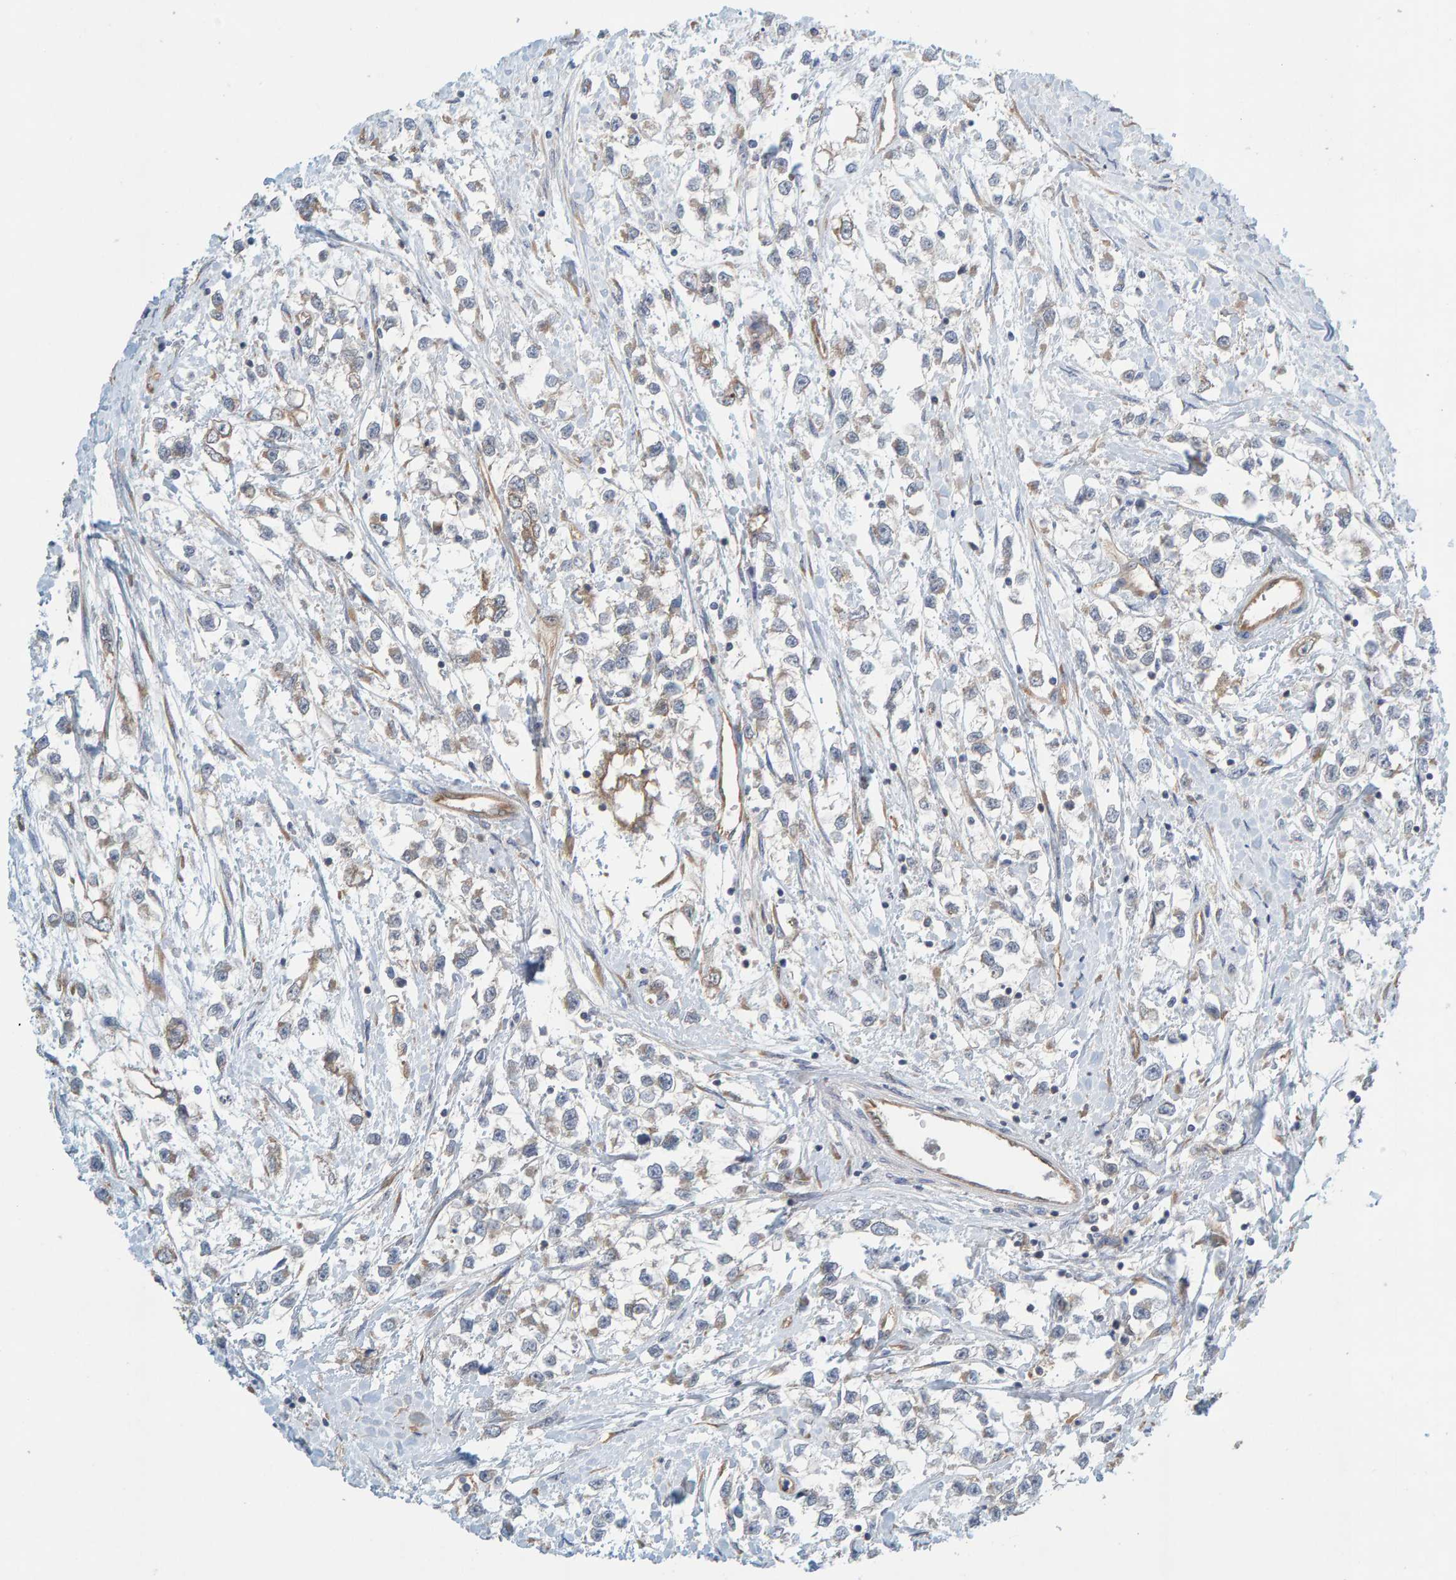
{"staining": {"intensity": "negative", "quantity": "none", "location": "none"}, "tissue": "testis cancer", "cell_type": "Tumor cells", "image_type": "cancer", "snomed": [{"axis": "morphology", "description": "Seminoma, NOS"}, {"axis": "morphology", "description": "Carcinoma, Embryonal, NOS"}, {"axis": "topography", "description": "Testis"}], "caption": "There is no significant expression in tumor cells of embryonal carcinoma (testis).", "gene": "PRKD2", "patient": {"sex": "male", "age": 51}}